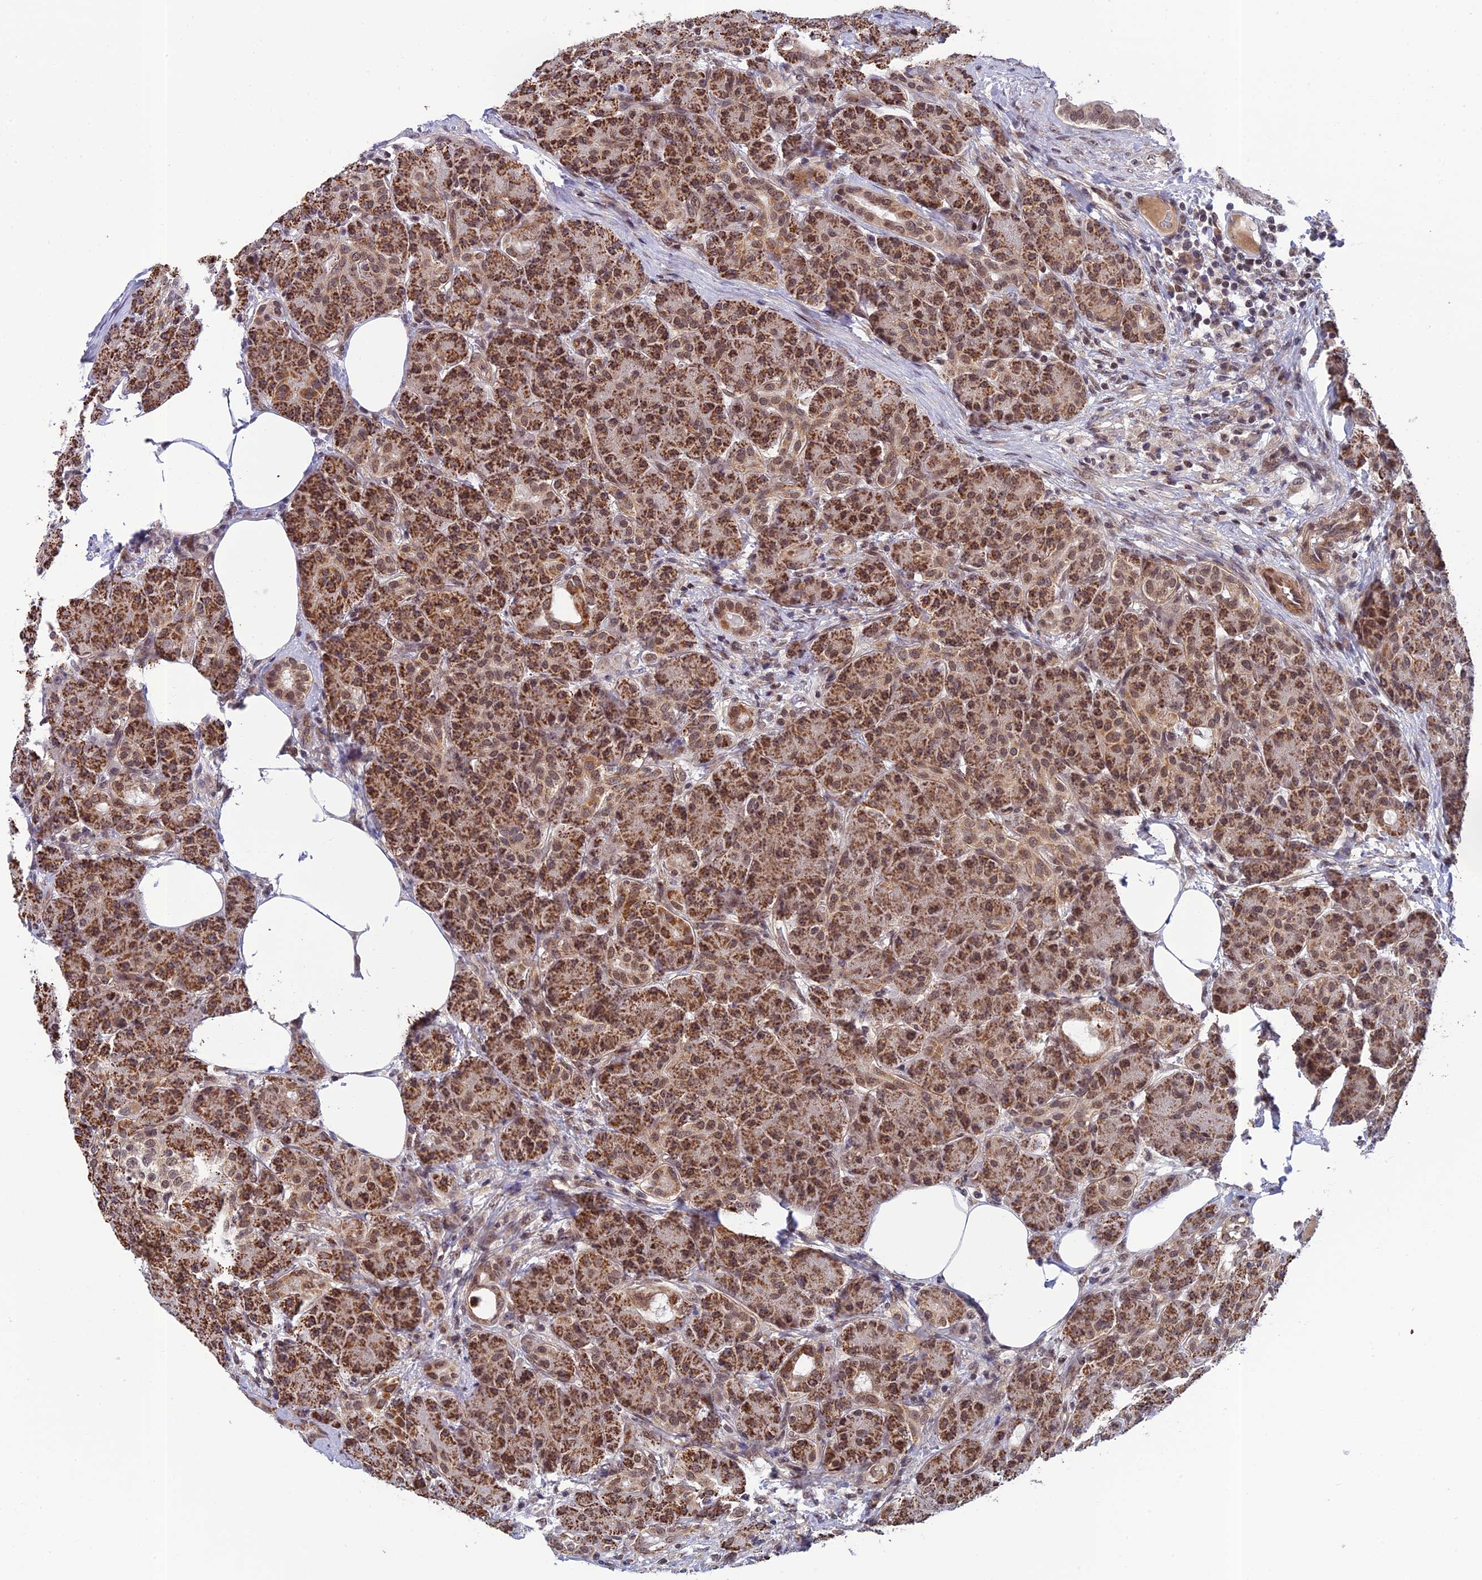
{"staining": {"intensity": "moderate", "quantity": ">75%", "location": "cytoplasmic/membranous,nuclear"}, "tissue": "pancreas", "cell_type": "Exocrine glandular cells", "image_type": "normal", "snomed": [{"axis": "morphology", "description": "Normal tissue, NOS"}, {"axis": "topography", "description": "Pancreas"}], "caption": "High-magnification brightfield microscopy of normal pancreas stained with DAB (brown) and counterstained with hematoxylin (blue). exocrine glandular cells exhibit moderate cytoplasmic/membranous,nuclear staining is identified in about>75% of cells. The protein of interest is stained brown, and the nuclei are stained in blue (DAB (3,3'-diaminobenzidine) IHC with brightfield microscopy, high magnification).", "gene": "REXO1", "patient": {"sex": "male", "age": 63}}